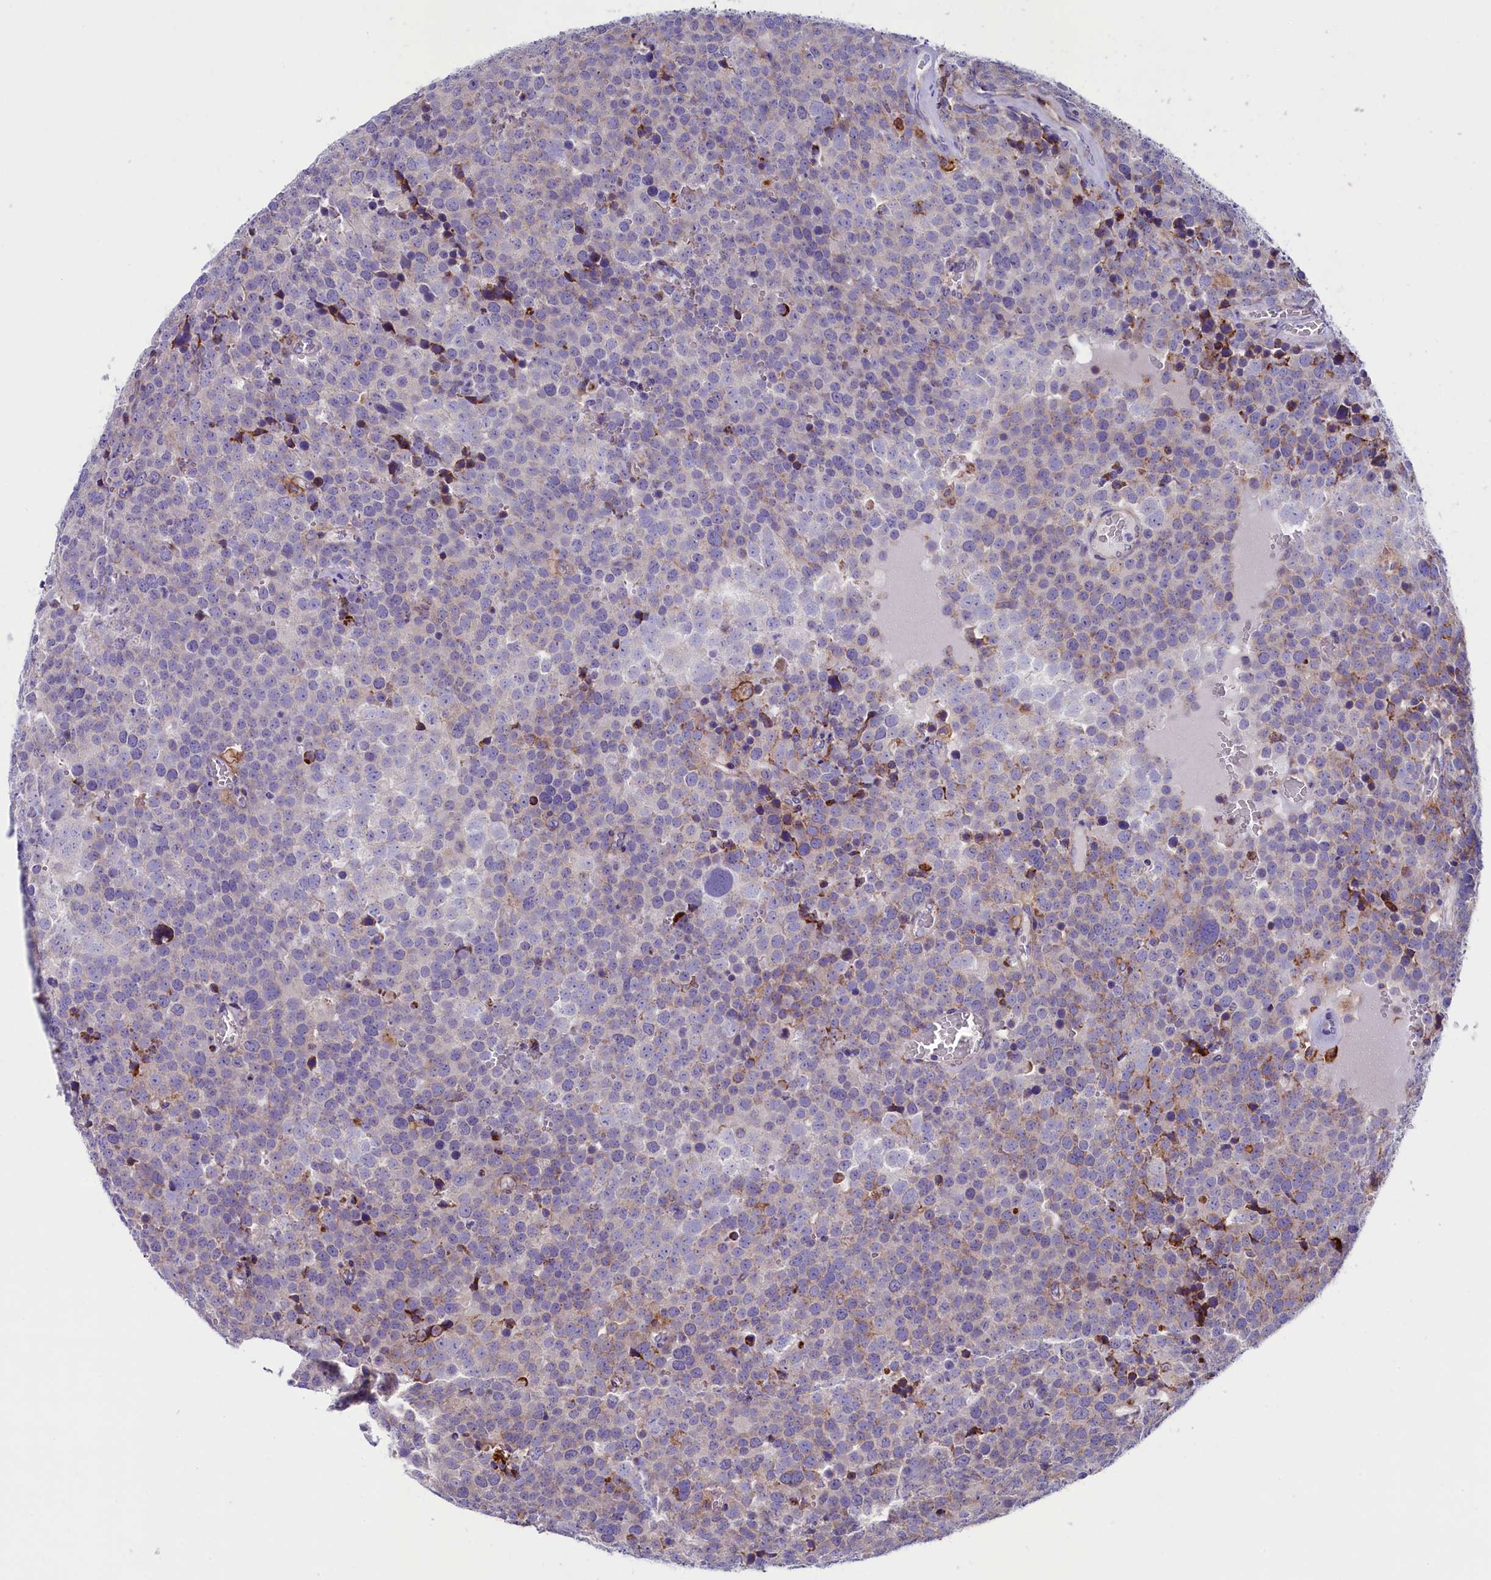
{"staining": {"intensity": "negative", "quantity": "none", "location": "none"}, "tissue": "testis cancer", "cell_type": "Tumor cells", "image_type": "cancer", "snomed": [{"axis": "morphology", "description": "Seminoma, NOS"}, {"axis": "topography", "description": "Testis"}], "caption": "The immunohistochemistry (IHC) photomicrograph has no significant expression in tumor cells of testis seminoma tissue. (DAB (3,3'-diaminobenzidine) immunohistochemistry (IHC), high magnification).", "gene": "IL20RA", "patient": {"sex": "male", "age": 71}}